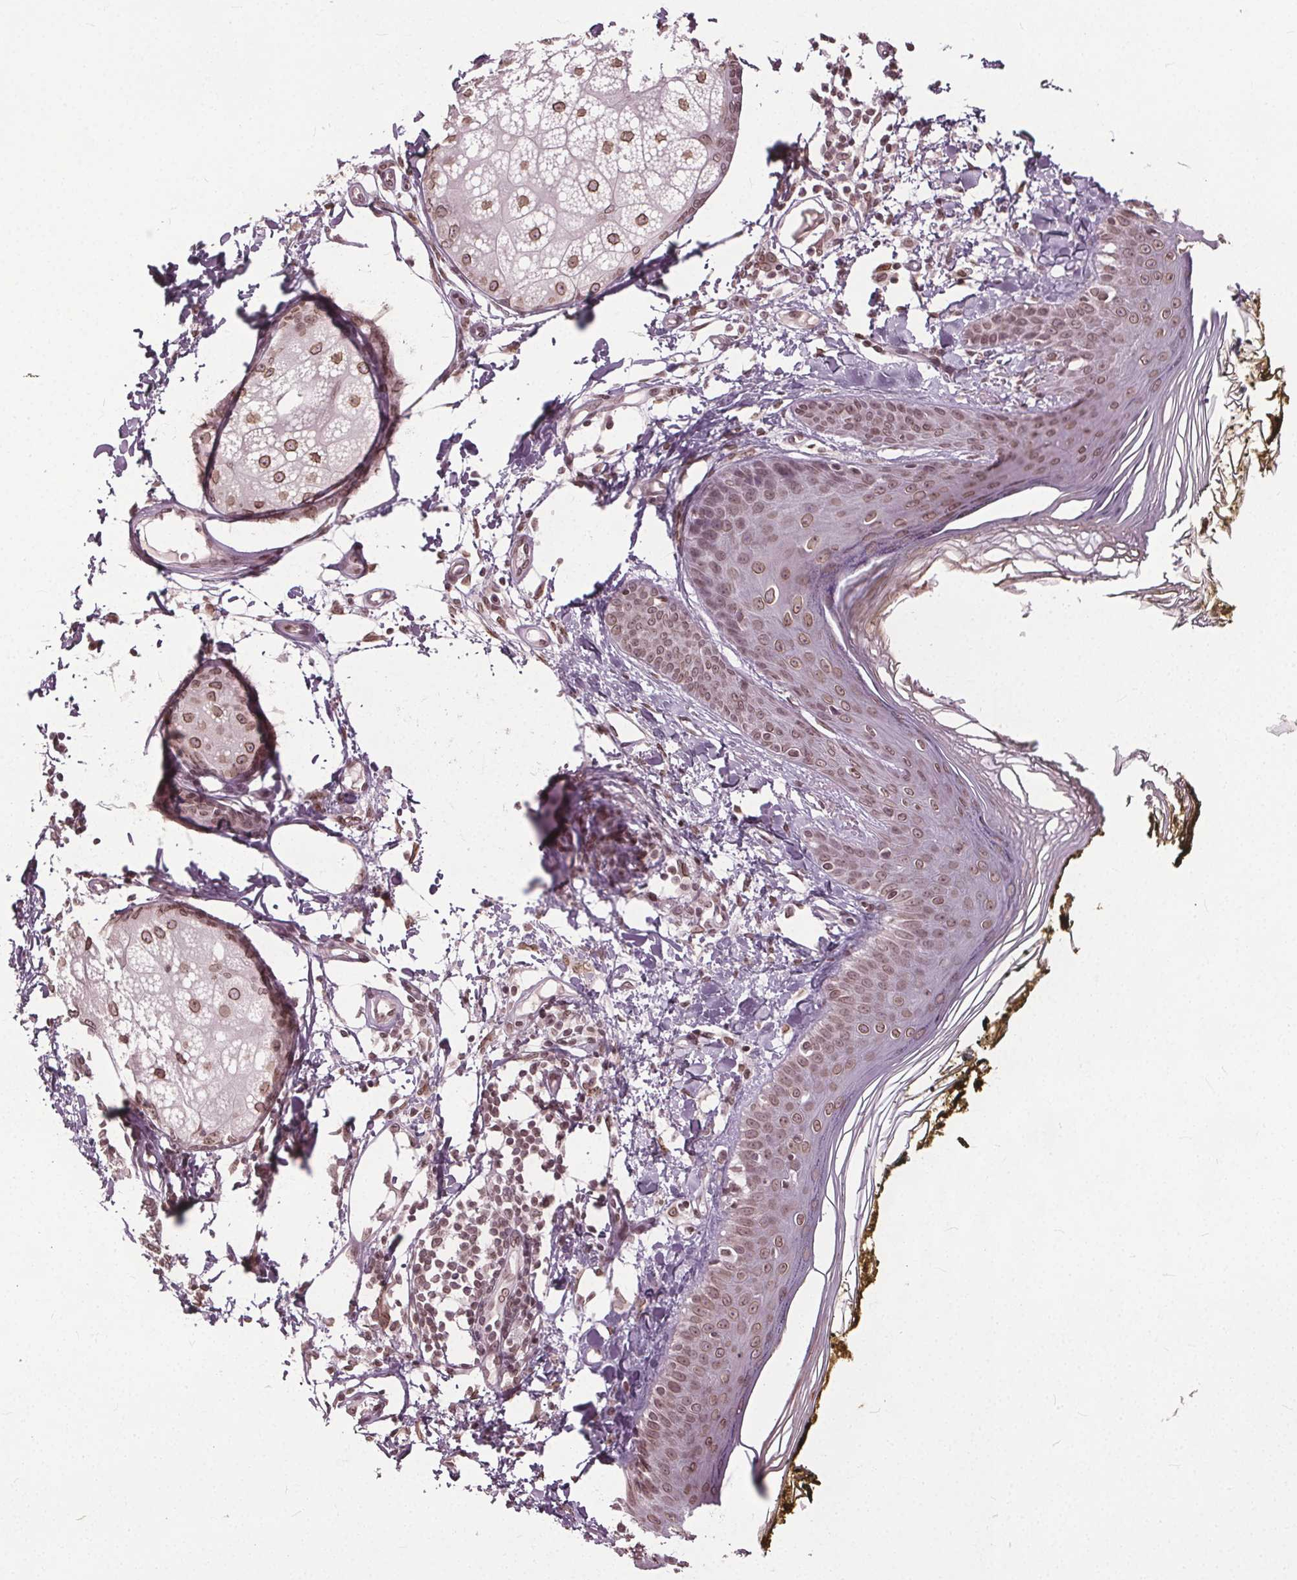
{"staining": {"intensity": "moderate", "quantity": "<25%", "location": "nuclear"}, "tissue": "skin", "cell_type": "Fibroblasts", "image_type": "normal", "snomed": [{"axis": "morphology", "description": "Normal tissue, NOS"}, {"axis": "topography", "description": "Skin"}], "caption": "Protein staining by immunohistochemistry (IHC) displays moderate nuclear expression in approximately <25% of fibroblasts in normal skin. (IHC, brightfield microscopy, high magnification).", "gene": "TTC39C", "patient": {"sex": "male", "age": 76}}